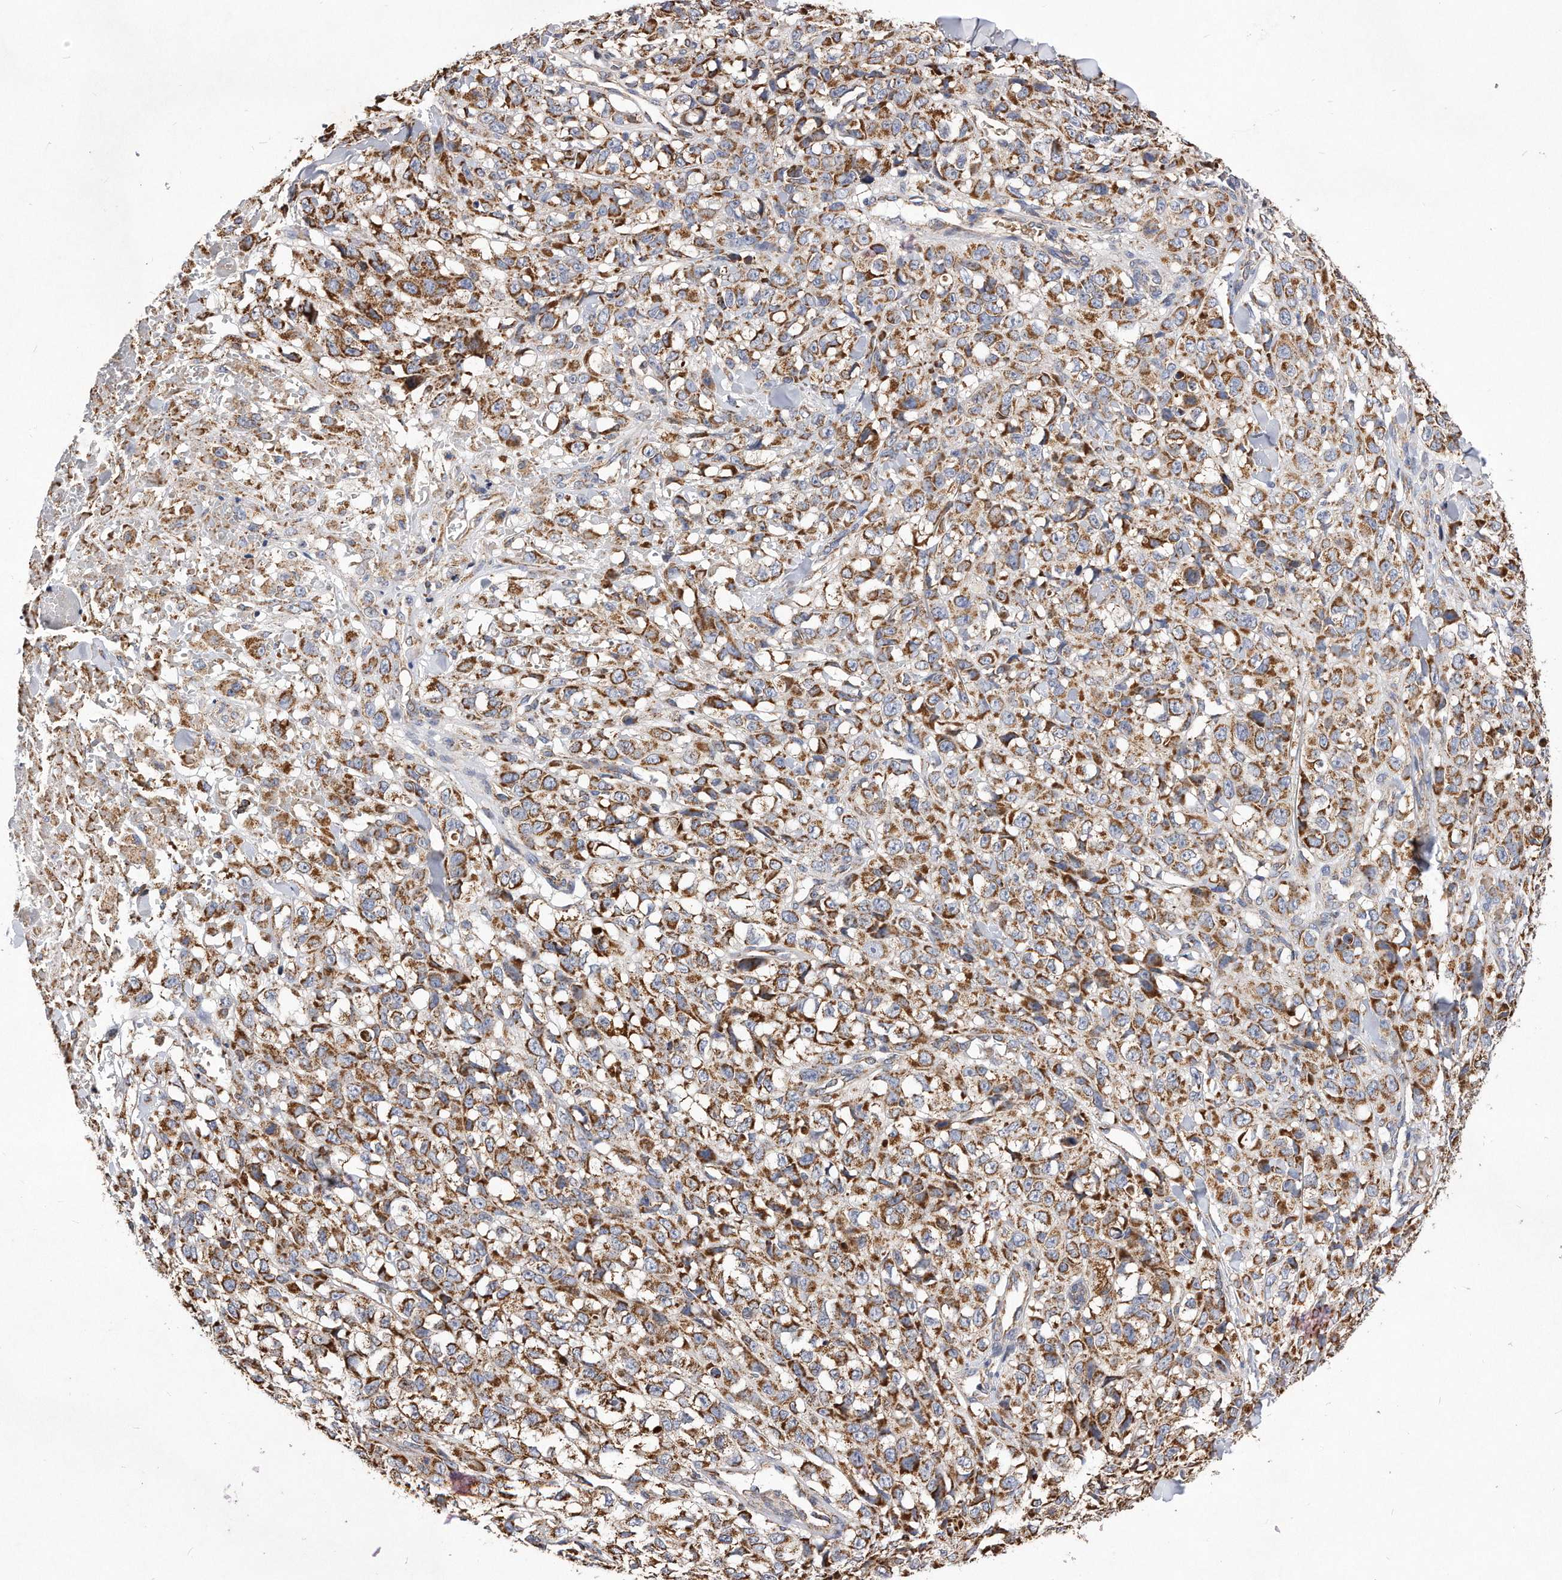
{"staining": {"intensity": "moderate", "quantity": ">75%", "location": "cytoplasmic/membranous"}, "tissue": "melanoma", "cell_type": "Tumor cells", "image_type": "cancer", "snomed": [{"axis": "morphology", "description": "Malignant melanoma, Metastatic site"}, {"axis": "topography", "description": "Skin"}], "caption": "High-power microscopy captured an immunohistochemistry (IHC) micrograph of melanoma, revealing moderate cytoplasmic/membranous positivity in about >75% of tumor cells. The staining was performed using DAB (3,3'-diaminobenzidine) to visualize the protein expression in brown, while the nuclei were stained in blue with hematoxylin (Magnification: 20x).", "gene": "PPP5C", "patient": {"sex": "female", "age": 72}}